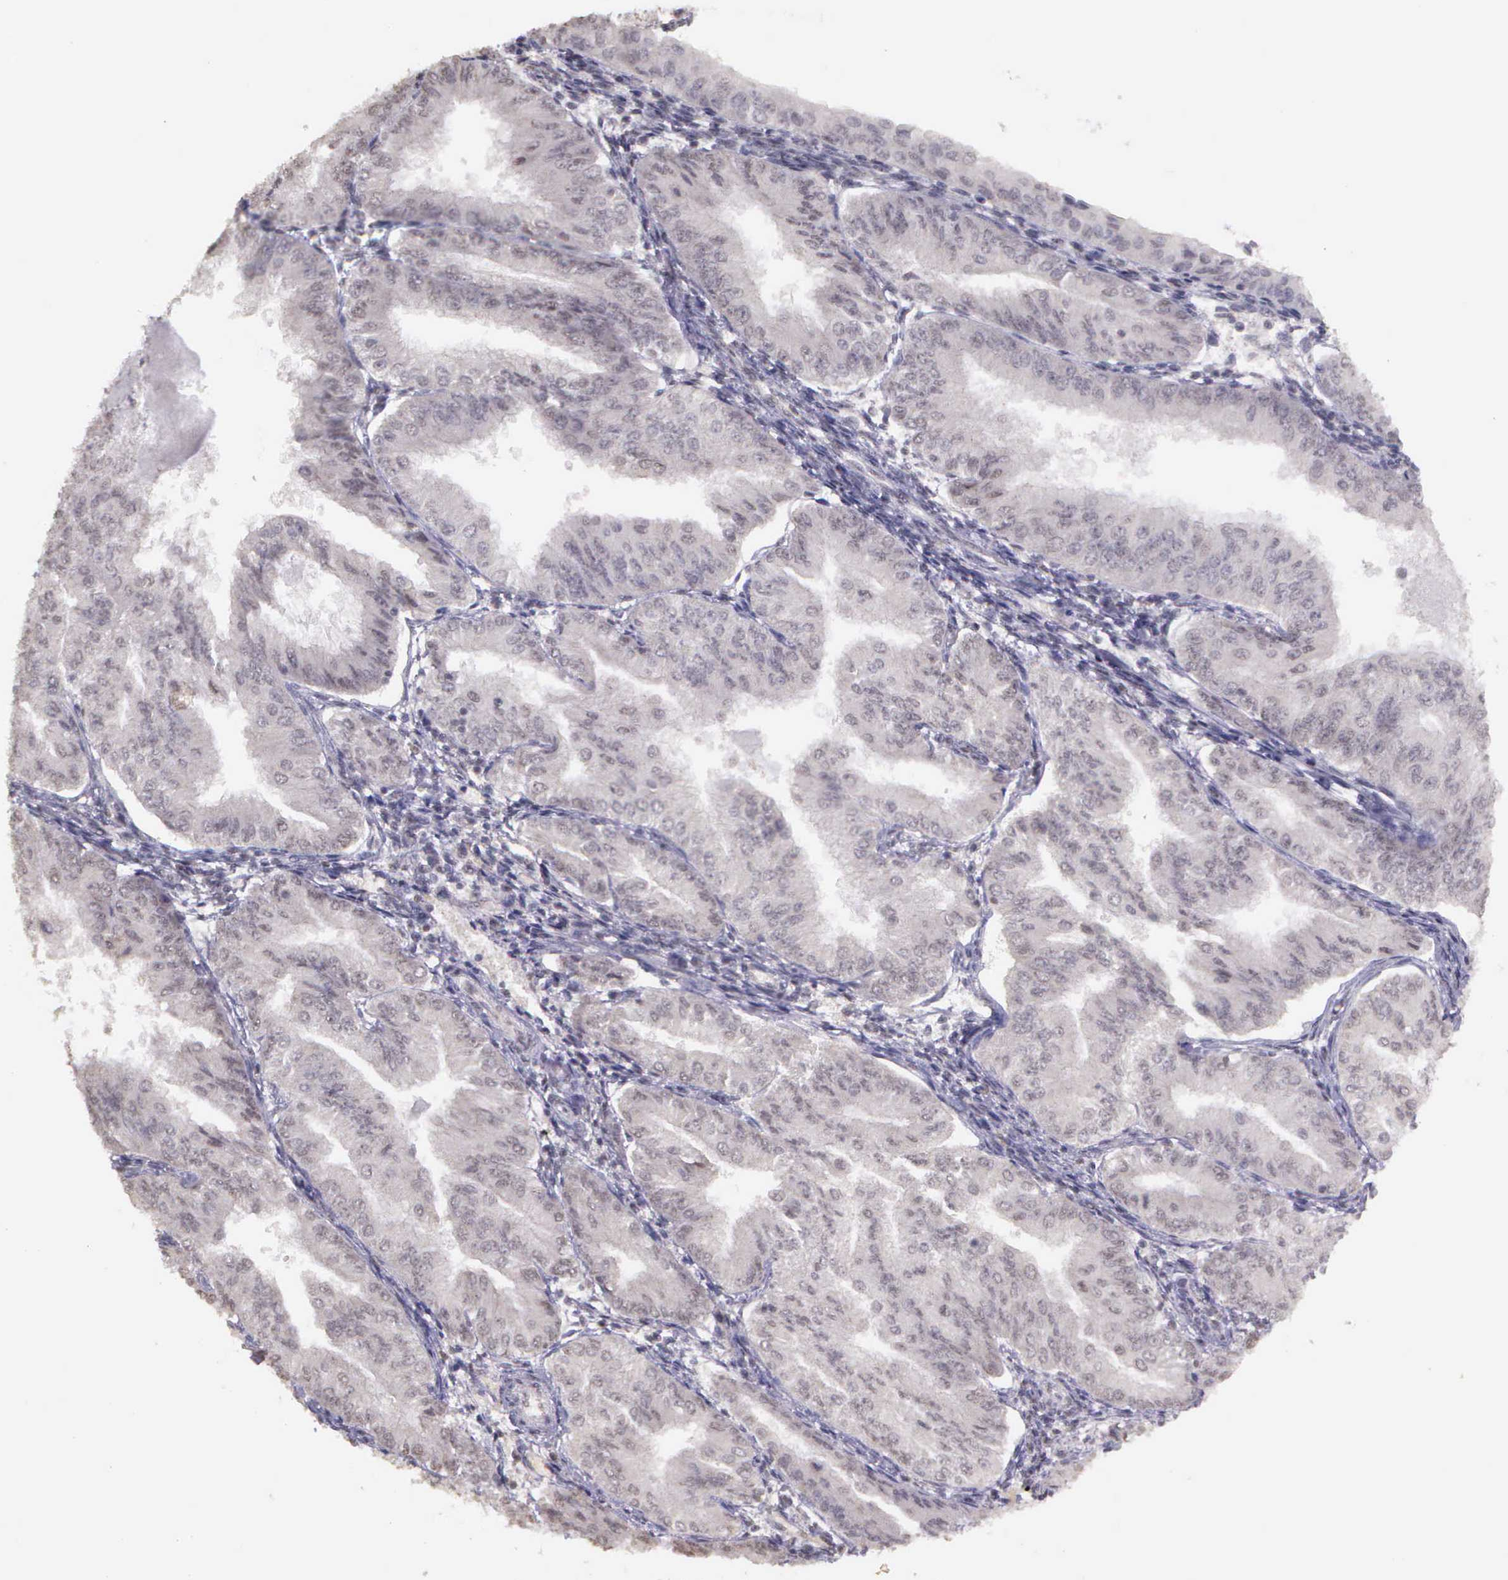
{"staining": {"intensity": "negative", "quantity": "none", "location": "none"}, "tissue": "endometrial cancer", "cell_type": "Tumor cells", "image_type": "cancer", "snomed": [{"axis": "morphology", "description": "Adenocarcinoma, NOS"}, {"axis": "topography", "description": "Endometrium"}], "caption": "High magnification brightfield microscopy of adenocarcinoma (endometrial) stained with DAB (brown) and counterstained with hematoxylin (blue): tumor cells show no significant expression.", "gene": "ARMCX5", "patient": {"sex": "female", "age": 53}}